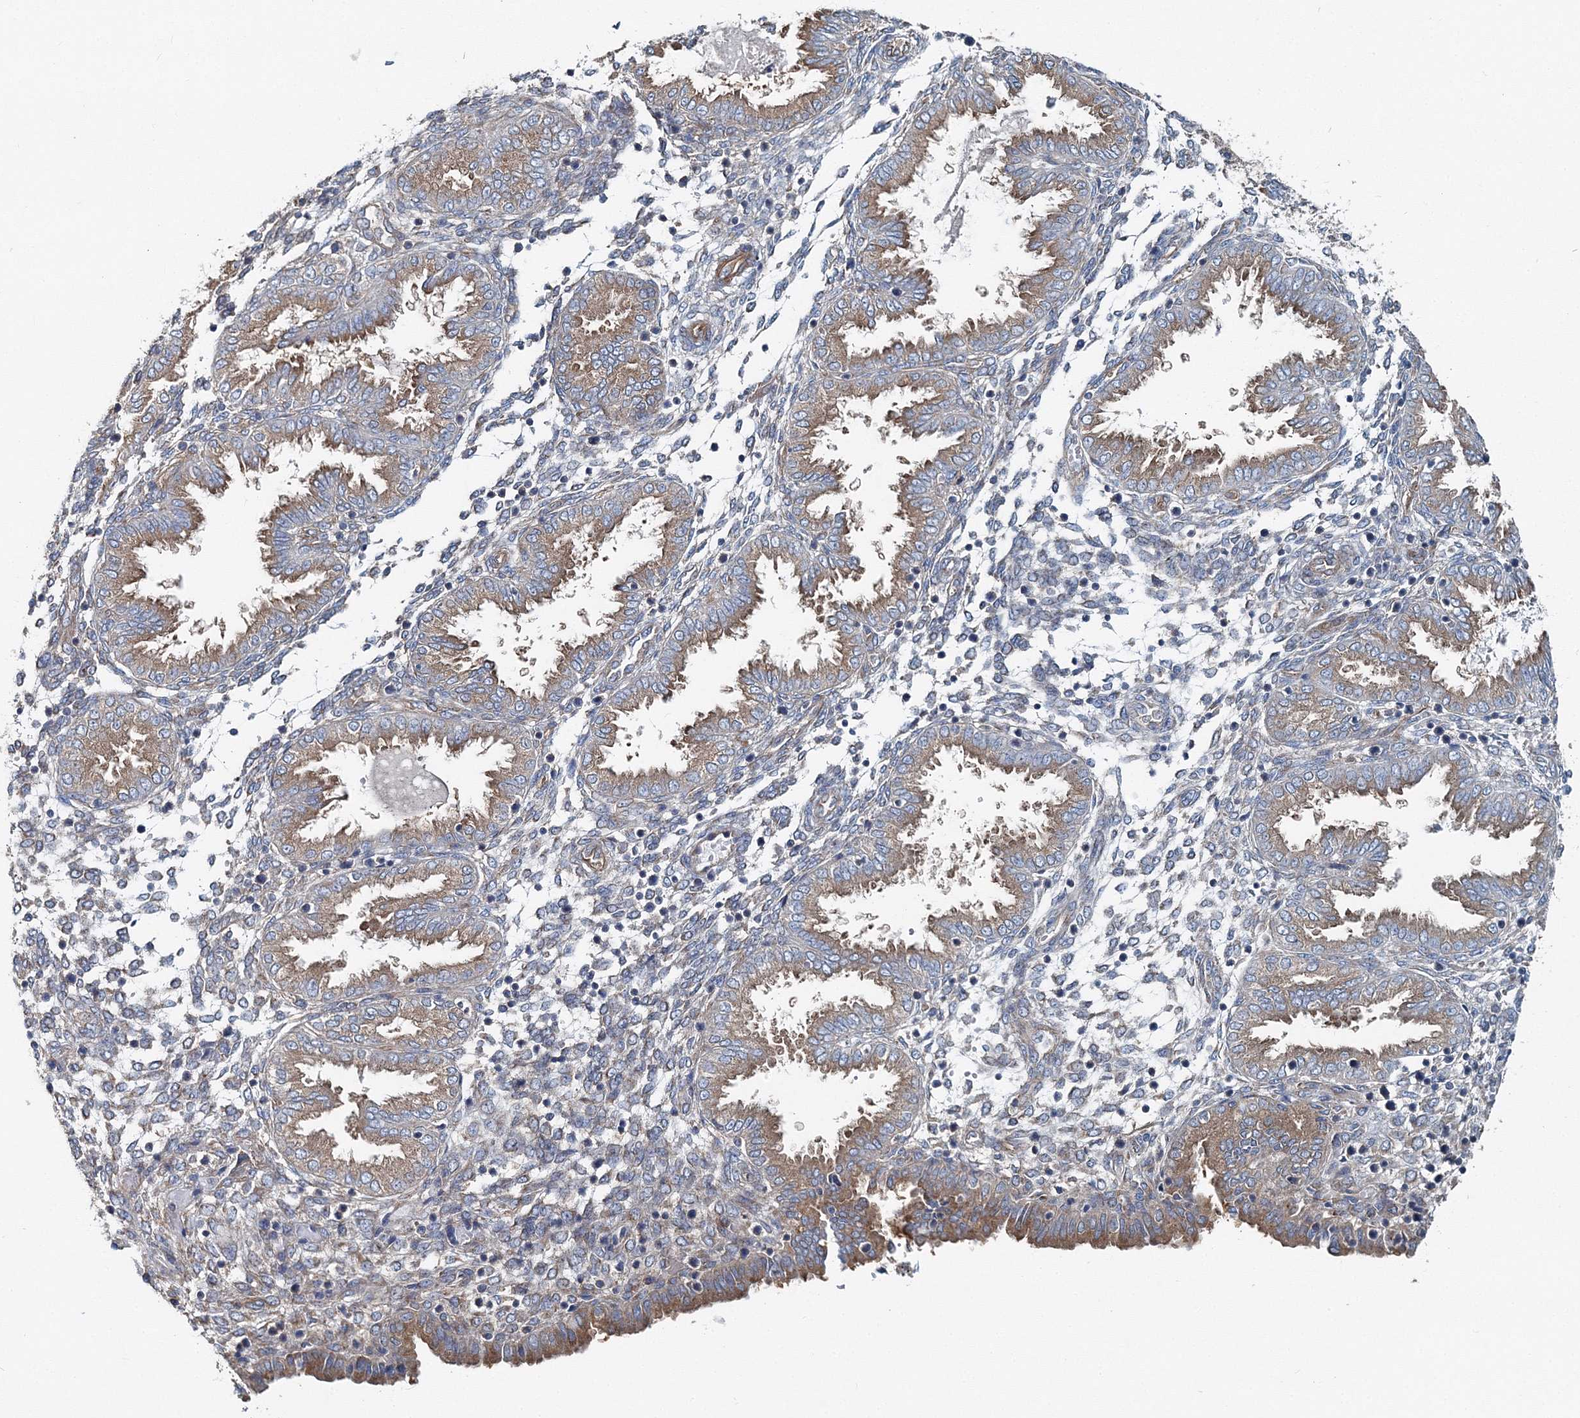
{"staining": {"intensity": "weak", "quantity": "25%-75%", "location": "cytoplasmic/membranous"}, "tissue": "endometrium", "cell_type": "Cells in endometrial stroma", "image_type": "normal", "snomed": [{"axis": "morphology", "description": "Normal tissue, NOS"}, {"axis": "topography", "description": "Endometrium"}], "caption": "Protein analysis of unremarkable endometrium shows weak cytoplasmic/membranous expression in approximately 25%-75% of cells in endometrial stroma.", "gene": "MPHOSPH9", "patient": {"sex": "female", "age": 33}}